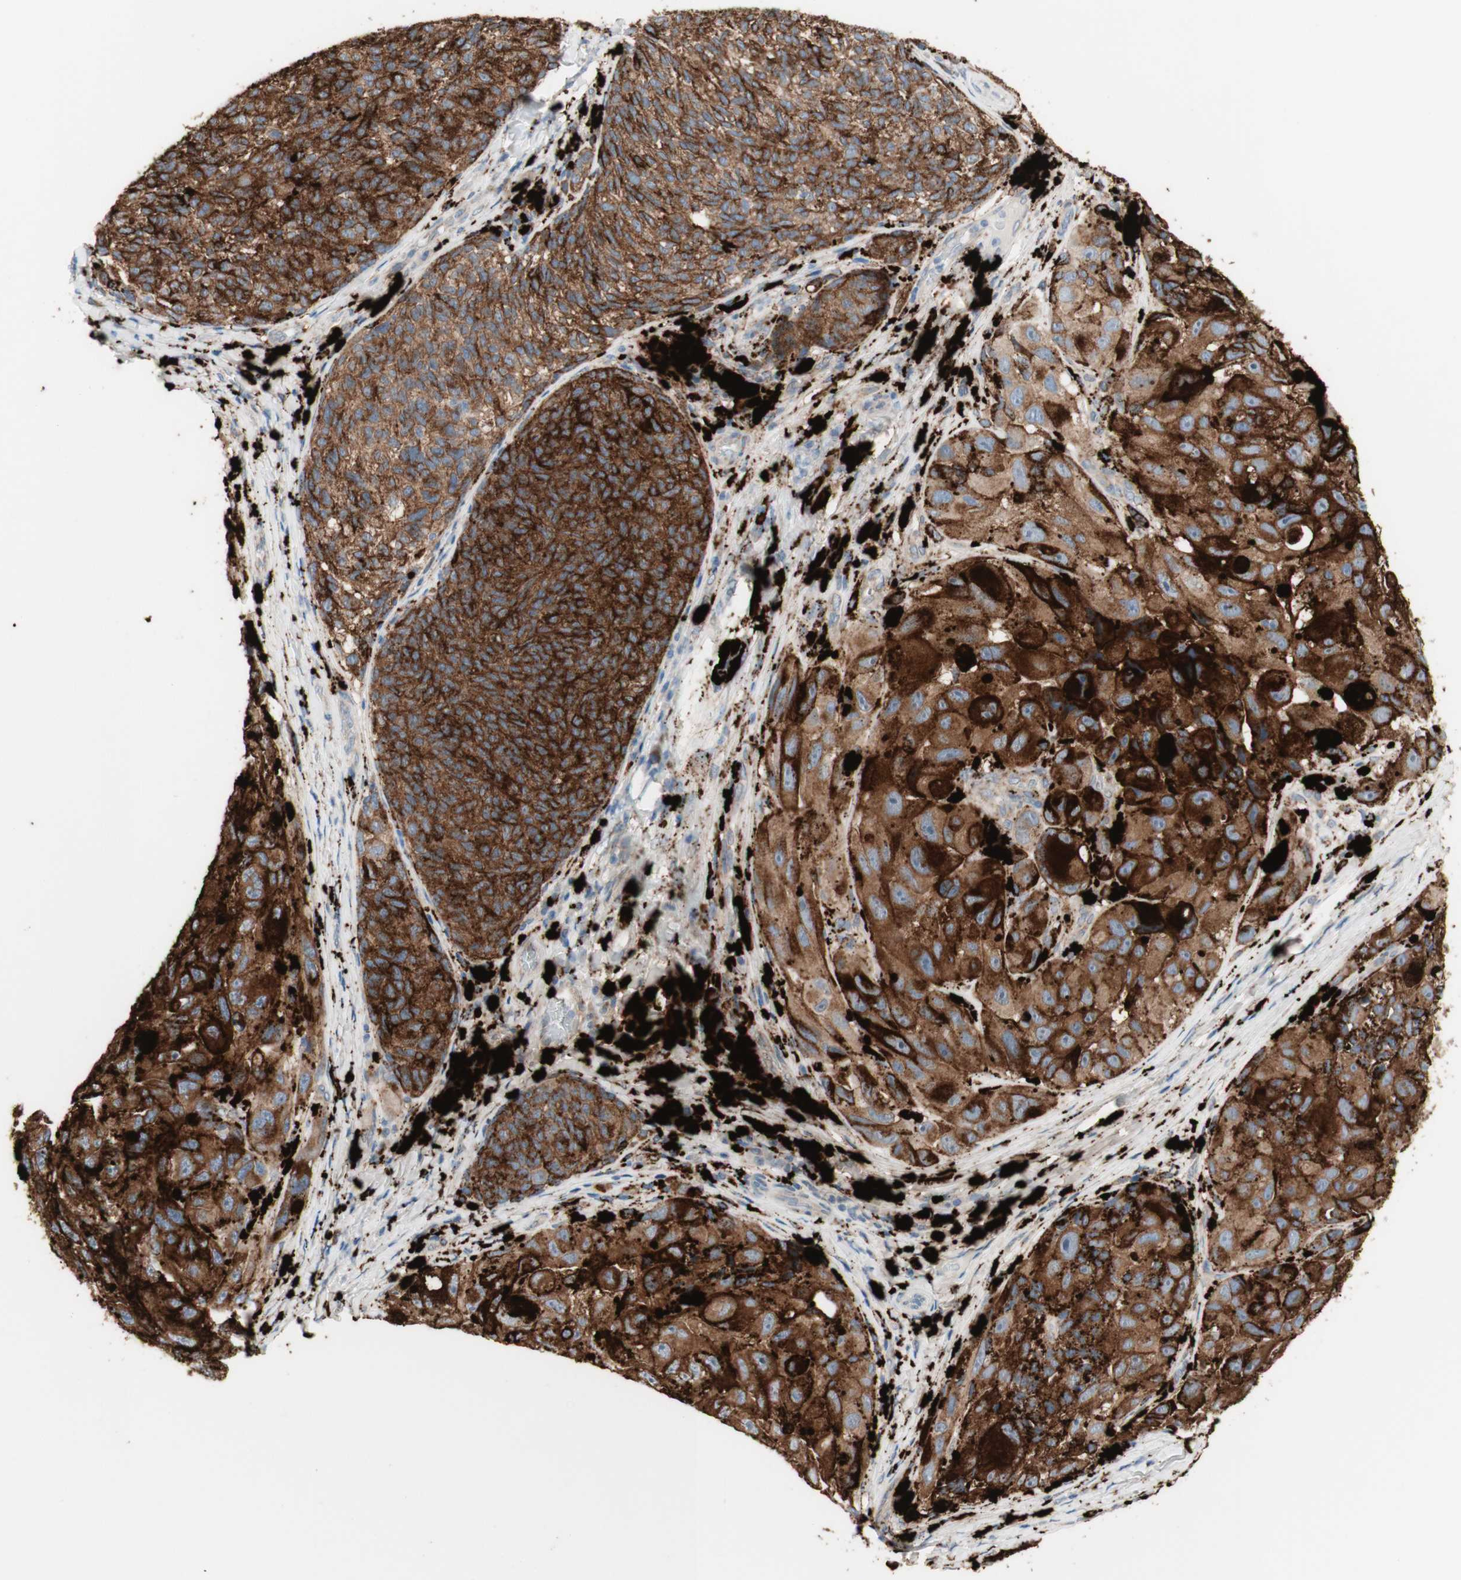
{"staining": {"intensity": "strong", "quantity": ">75%", "location": "cytoplasmic/membranous"}, "tissue": "melanoma", "cell_type": "Tumor cells", "image_type": "cancer", "snomed": [{"axis": "morphology", "description": "Malignant melanoma, NOS"}, {"axis": "topography", "description": "Skin"}], "caption": "Tumor cells reveal strong cytoplasmic/membranous expression in about >75% of cells in melanoma.", "gene": "URB2", "patient": {"sex": "female", "age": 73}}